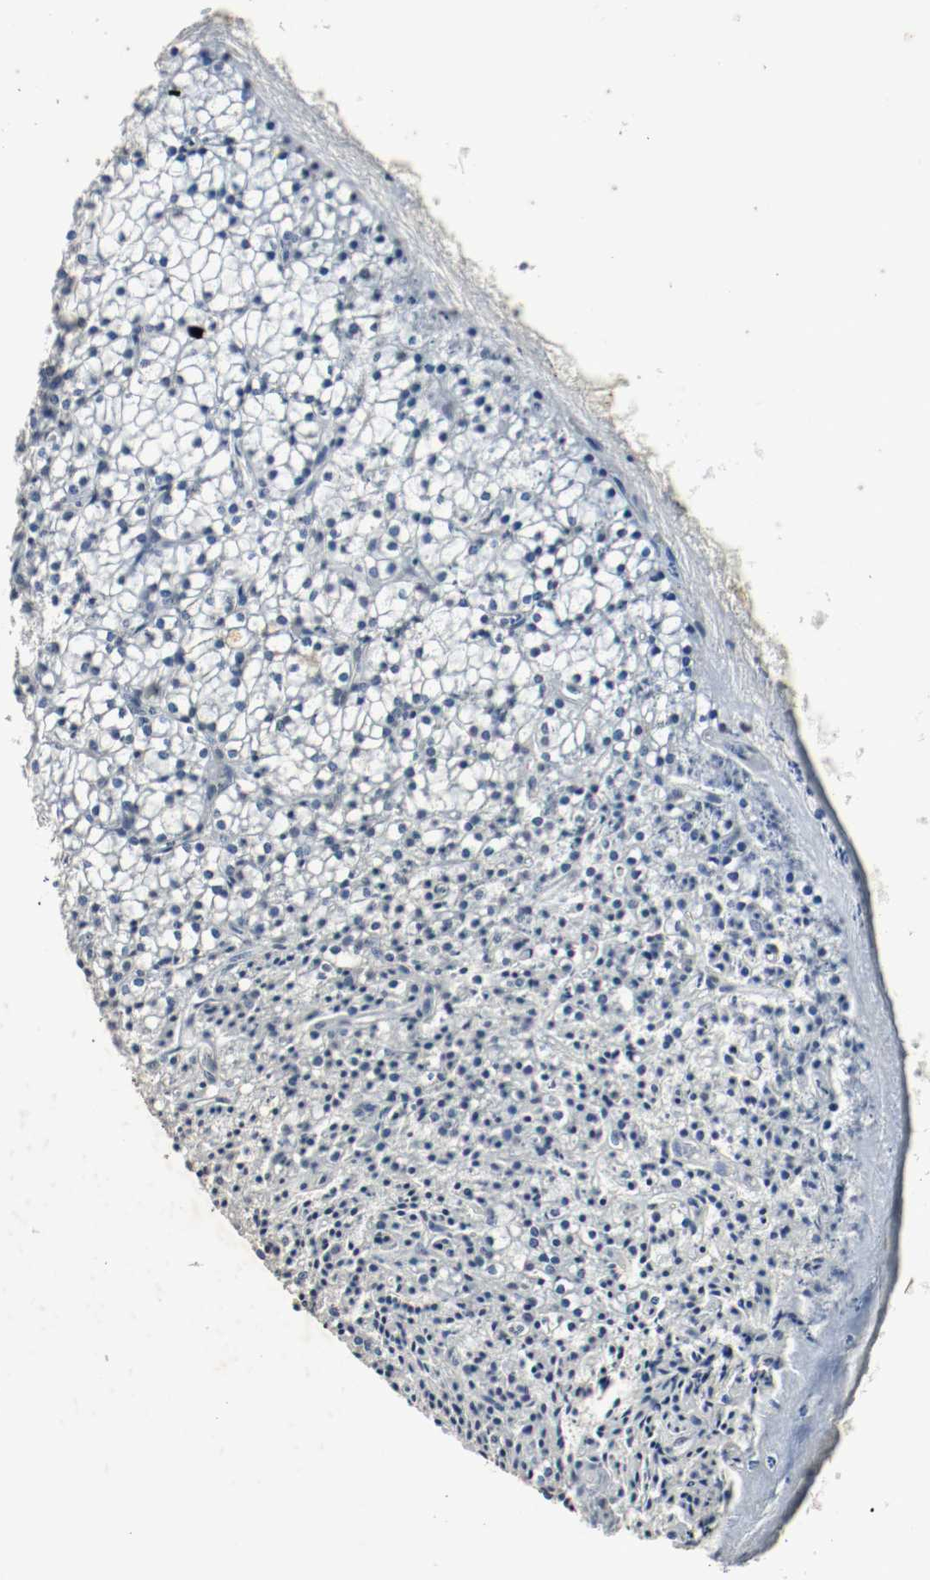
{"staining": {"intensity": "negative", "quantity": "none", "location": "none"}, "tissue": "parathyroid gland", "cell_type": "Glandular cells", "image_type": "normal", "snomed": [{"axis": "morphology", "description": "Normal tissue, NOS"}, {"axis": "topography", "description": "Parathyroid gland"}], "caption": "IHC of benign human parathyroid gland exhibits no staining in glandular cells.", "gene": "DNMT1", "patient": {"sex": "female", "age": 63}}